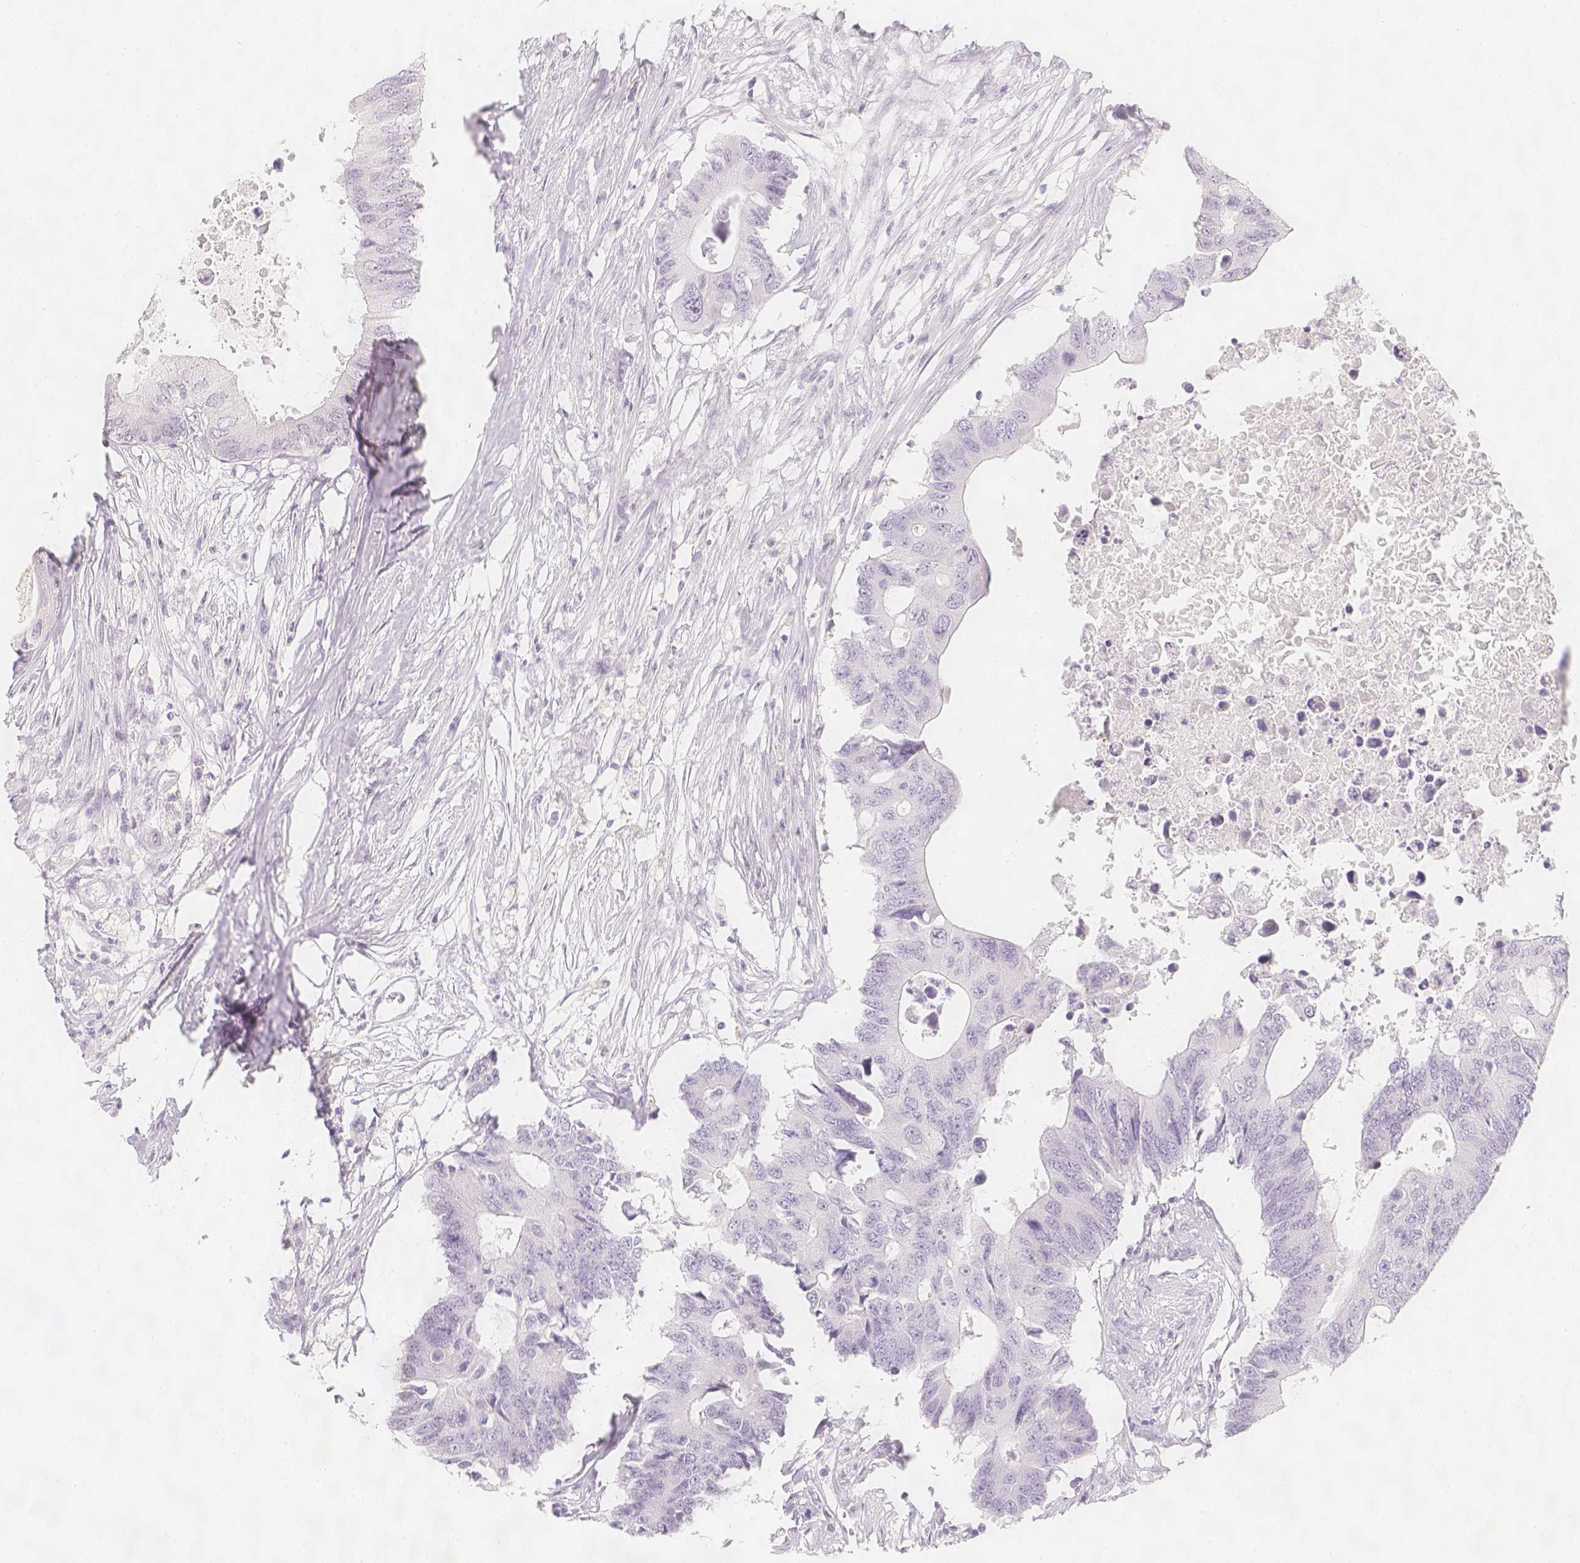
{"staining": {"intensity": "negative", "quantity": "none", "location": "none"}, "tissue": "colorectal cancer", "cell_type": "Tumor cells", "image_type": "cancer", "snomed": [{"axis": "morphology", "description": "Adenocarcinoma, NOS"}, {"axis": "topography", "description": "Colon"}], "caption": "Tumor cells show no significant protein positivity in colorectal cancer.", "gene": "SLC18A1", "patient": {"sex": "male", "age": 71}}